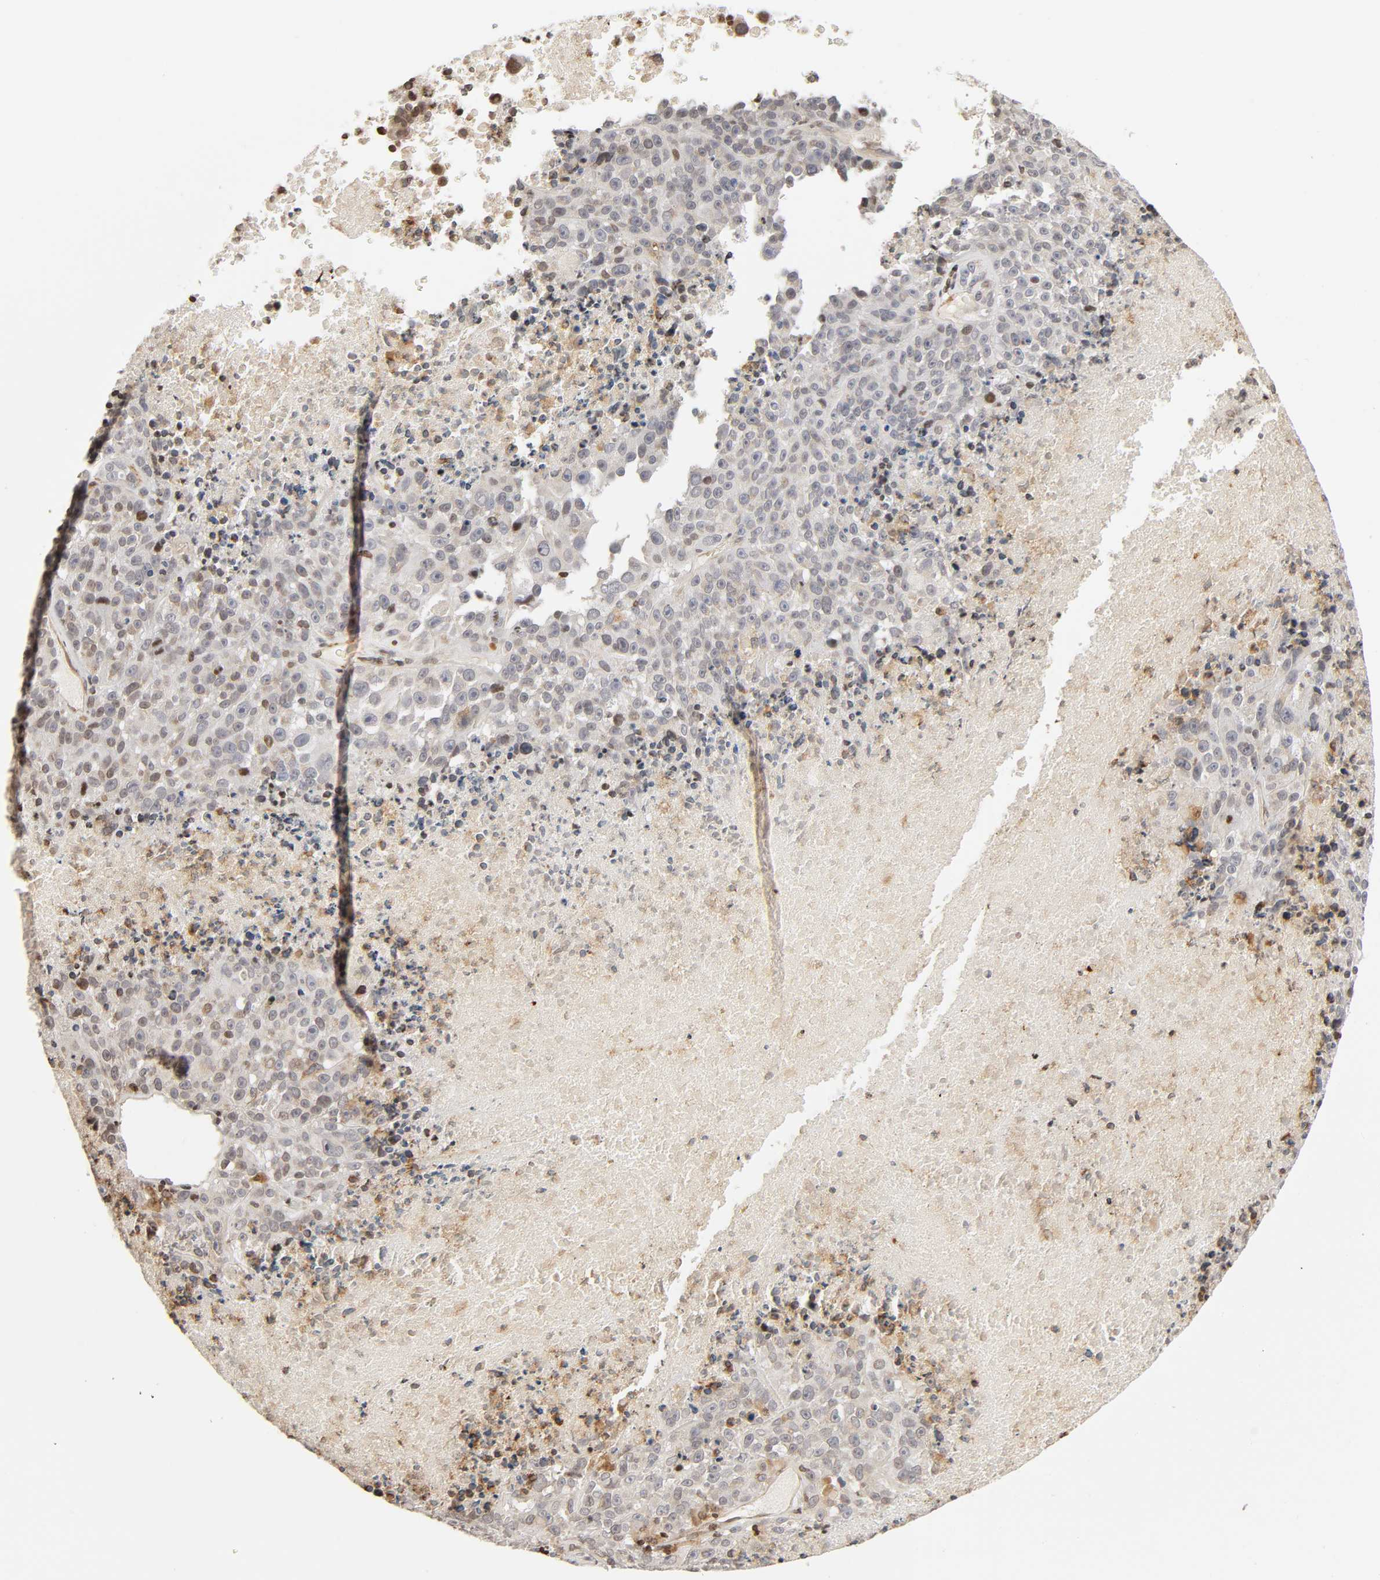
{"staining": {"intensity": "negative", "quantity": "none", "location": "none"}, "tissue": "melanoma", "cell_type": "Tumor cells", "image_type": "cancer", "snomed": [{"axis": "morphology", "description": "Malignant melanoma, Metastatic site"}, {"axis": "topography", "description": "Cerebral cortex"}], "caption": "Protein analysis of malignant melanoma (metastatic site) displays no significant staining in tumor cells. Brightfield microscopy of immunohistochemistry (IHC) stained with DAB (brown) and hematoxylin (blue), captured at high magnification.", "gene": "ITGAV", "patient": {"sex": "female", "age": 52}}